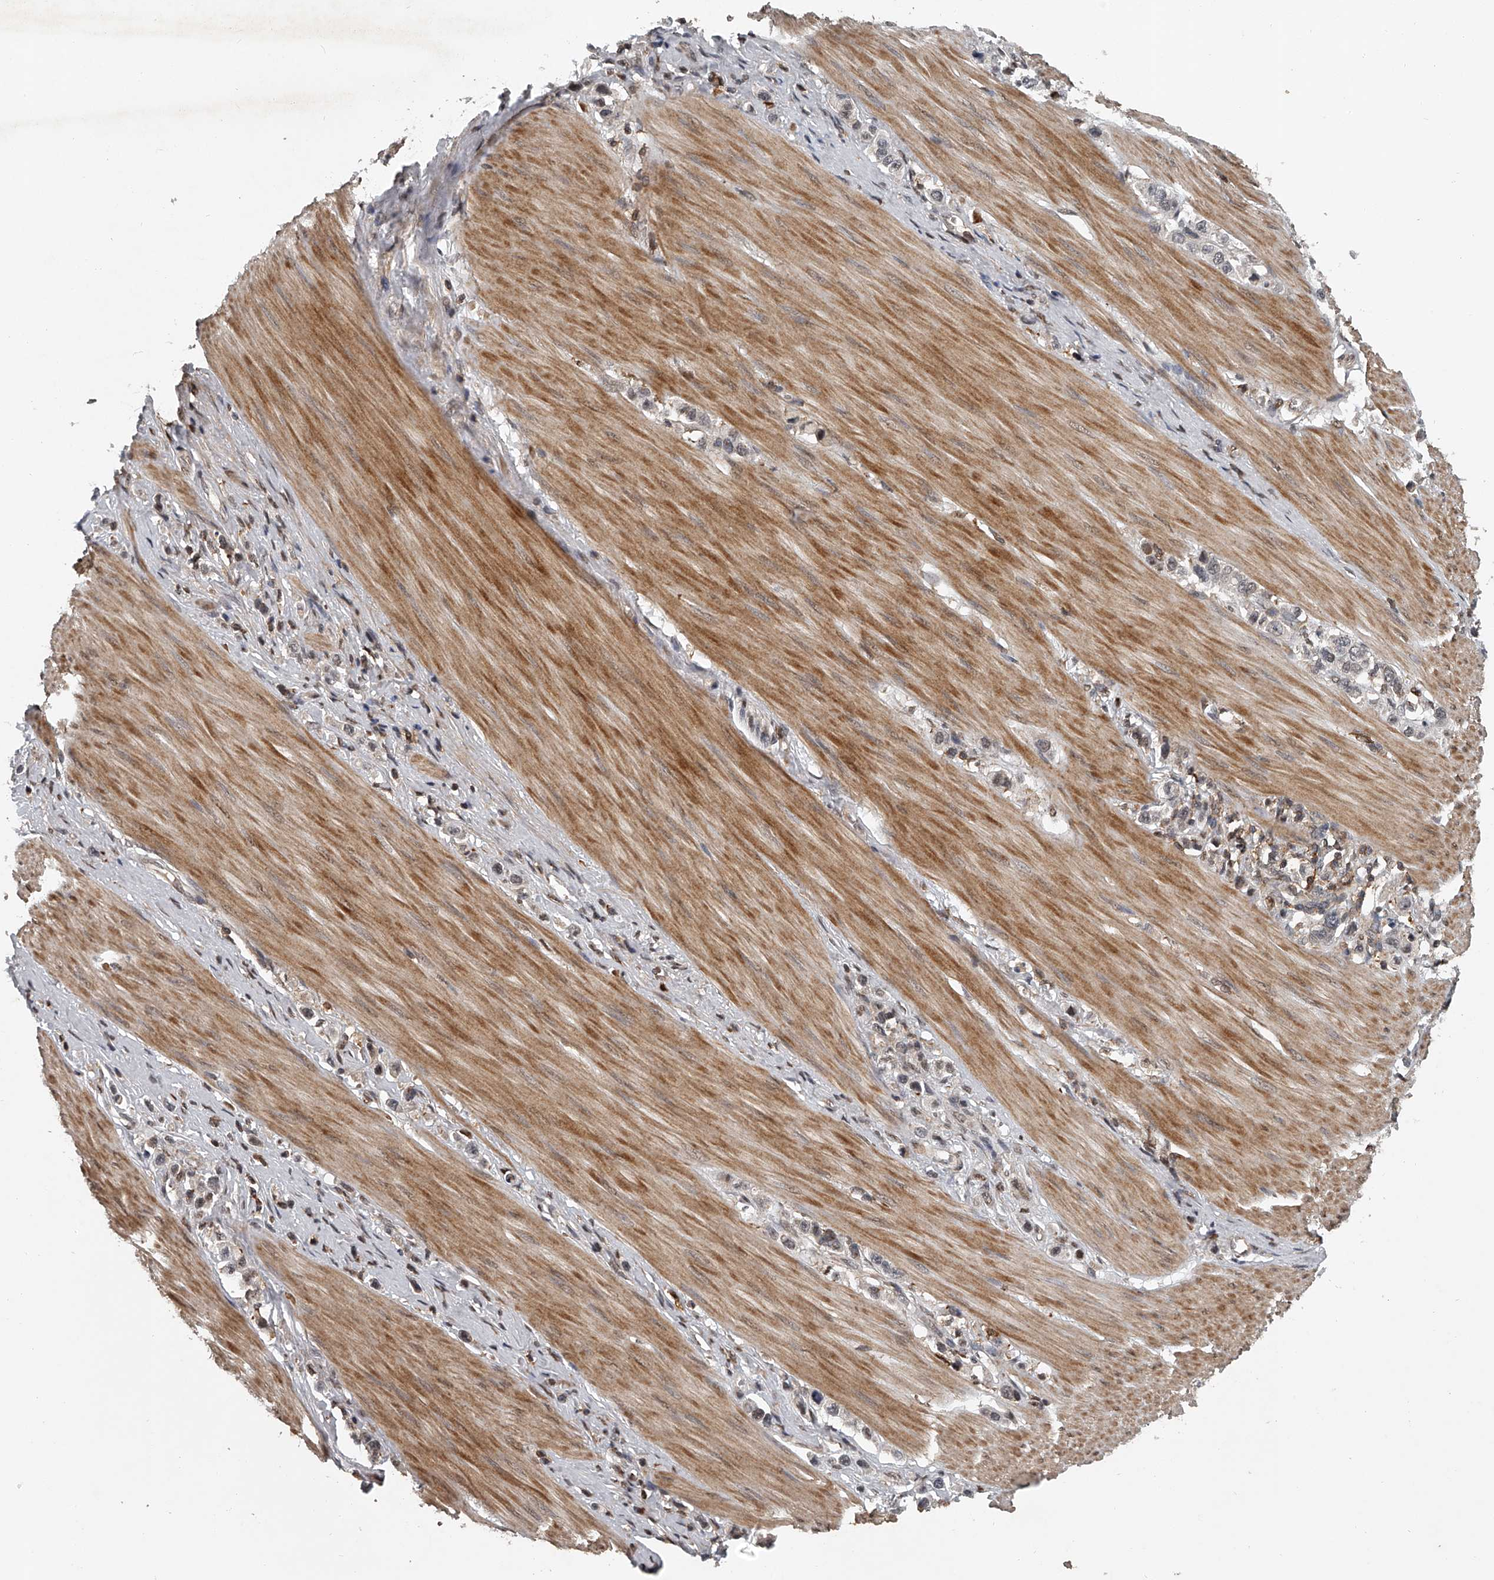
{"staining": {"intensity": "weak", "quantity": "<25%", "location": "nuclear"}, "tissue": "stomach cancer", "cell_type": "Tumor cells", "image_type": "cancer", "snomed": [{"axis": "morphology", "description": "Adenocarcinoma, NOS"}, {"axis": "topography", "description": "Stomach"}], "caption": "An immunohistochemistry image of stomach cancer (adenocarcinoma) is shown. There is no staining in tumor cells of stomach cancer (adenocarcinoma).", "gene": "PLEKHG1", "patient": {"sex": "female", "age": 65}}